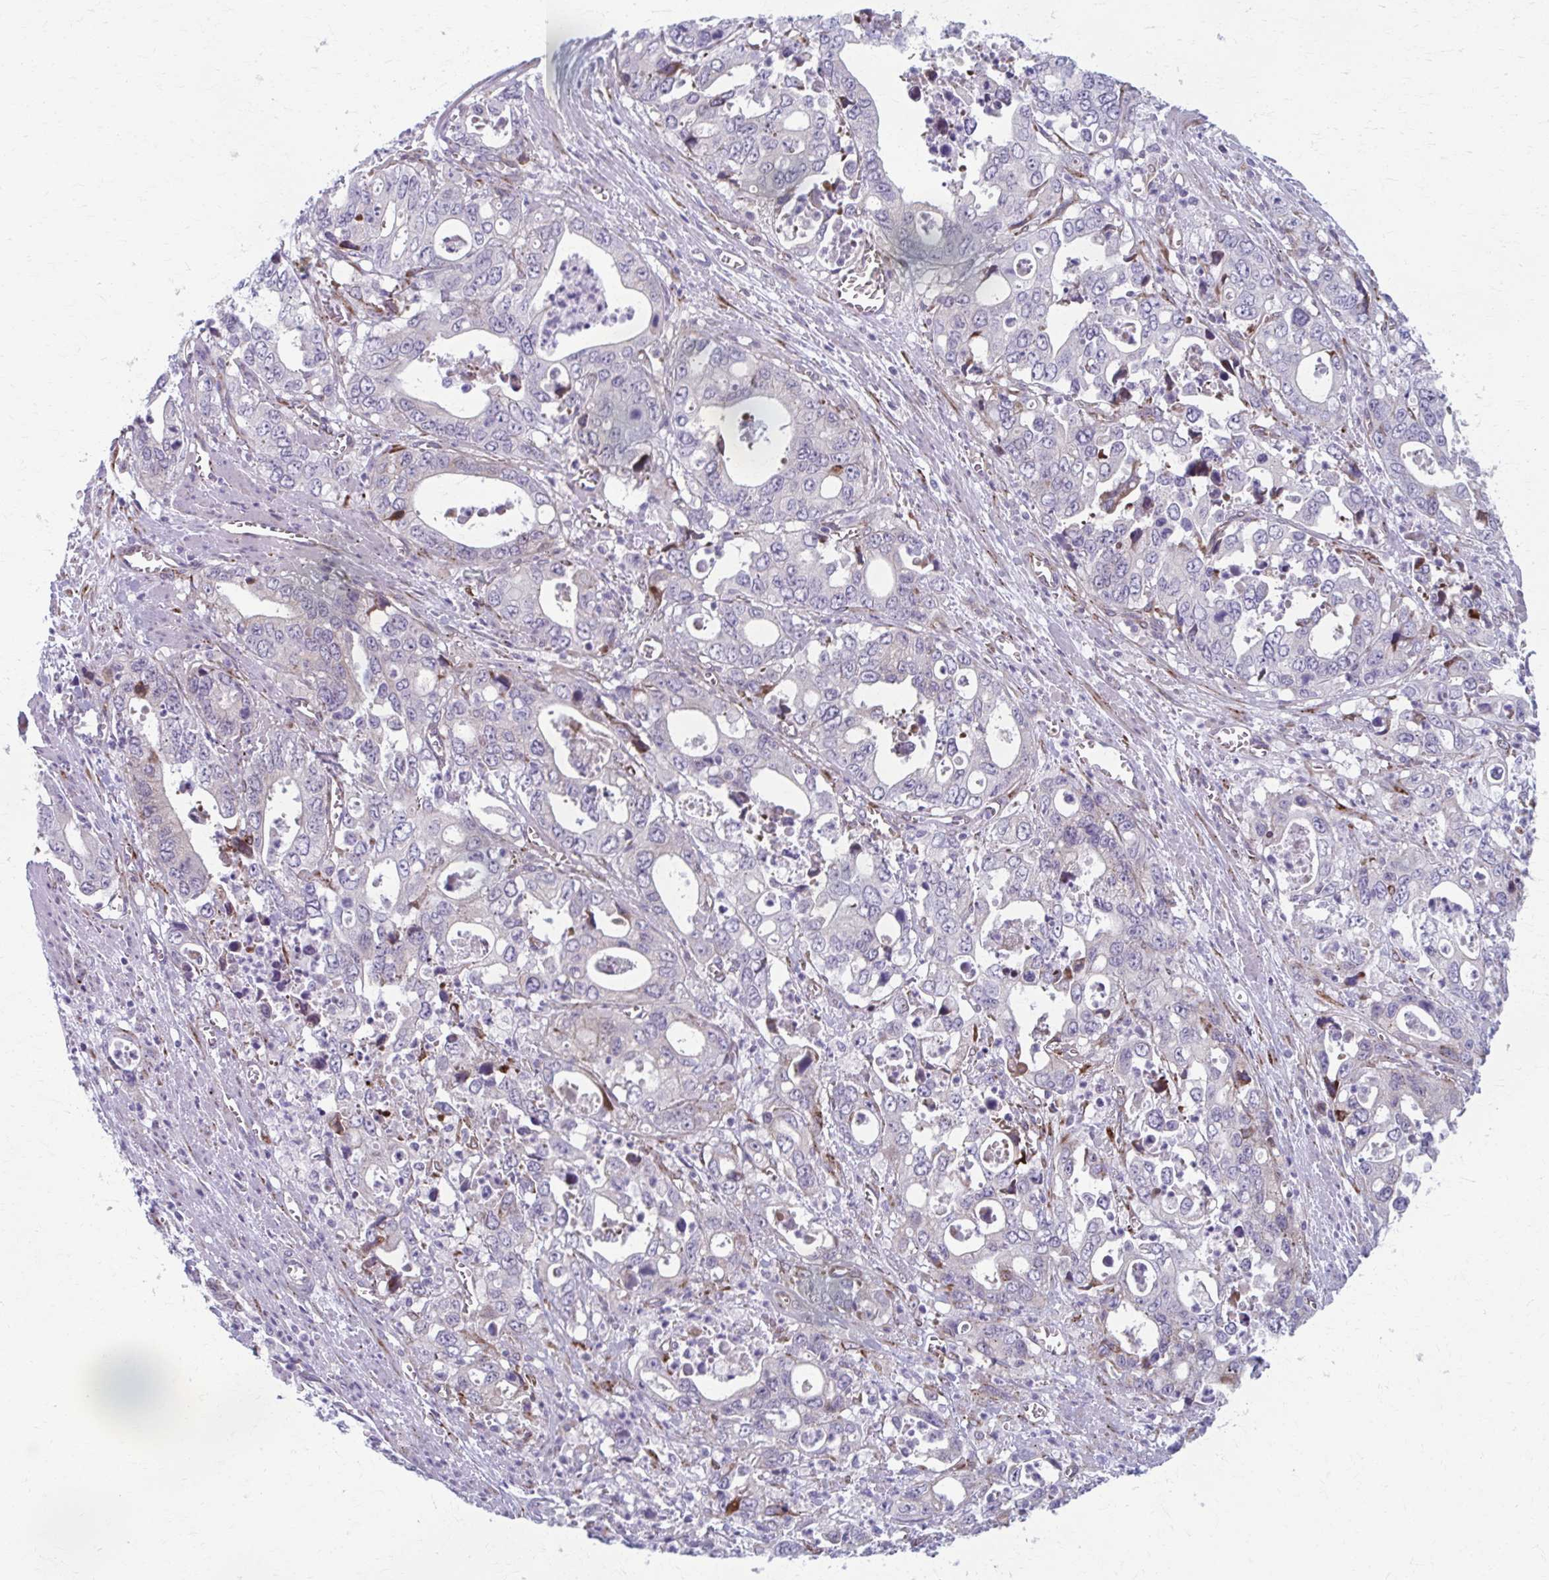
{"staining": {"intensity": "negative", "quantity": "none", "location": "none"}, "tissue": "stomach cancer", "cell_type": "Tumor cells", "image_type": "cancer", "snomed": [{"axis": "morphology", "description": "Adenocarcinoma, NOS"}, {"axis": "topography", "description": "Stomach, upper"}], "caption": "The IHC image has no significant staining in tumor cells of stomach cancer tissue.", "gene": "OLFM2", "patient": {"sex": "male", "age": 74}}